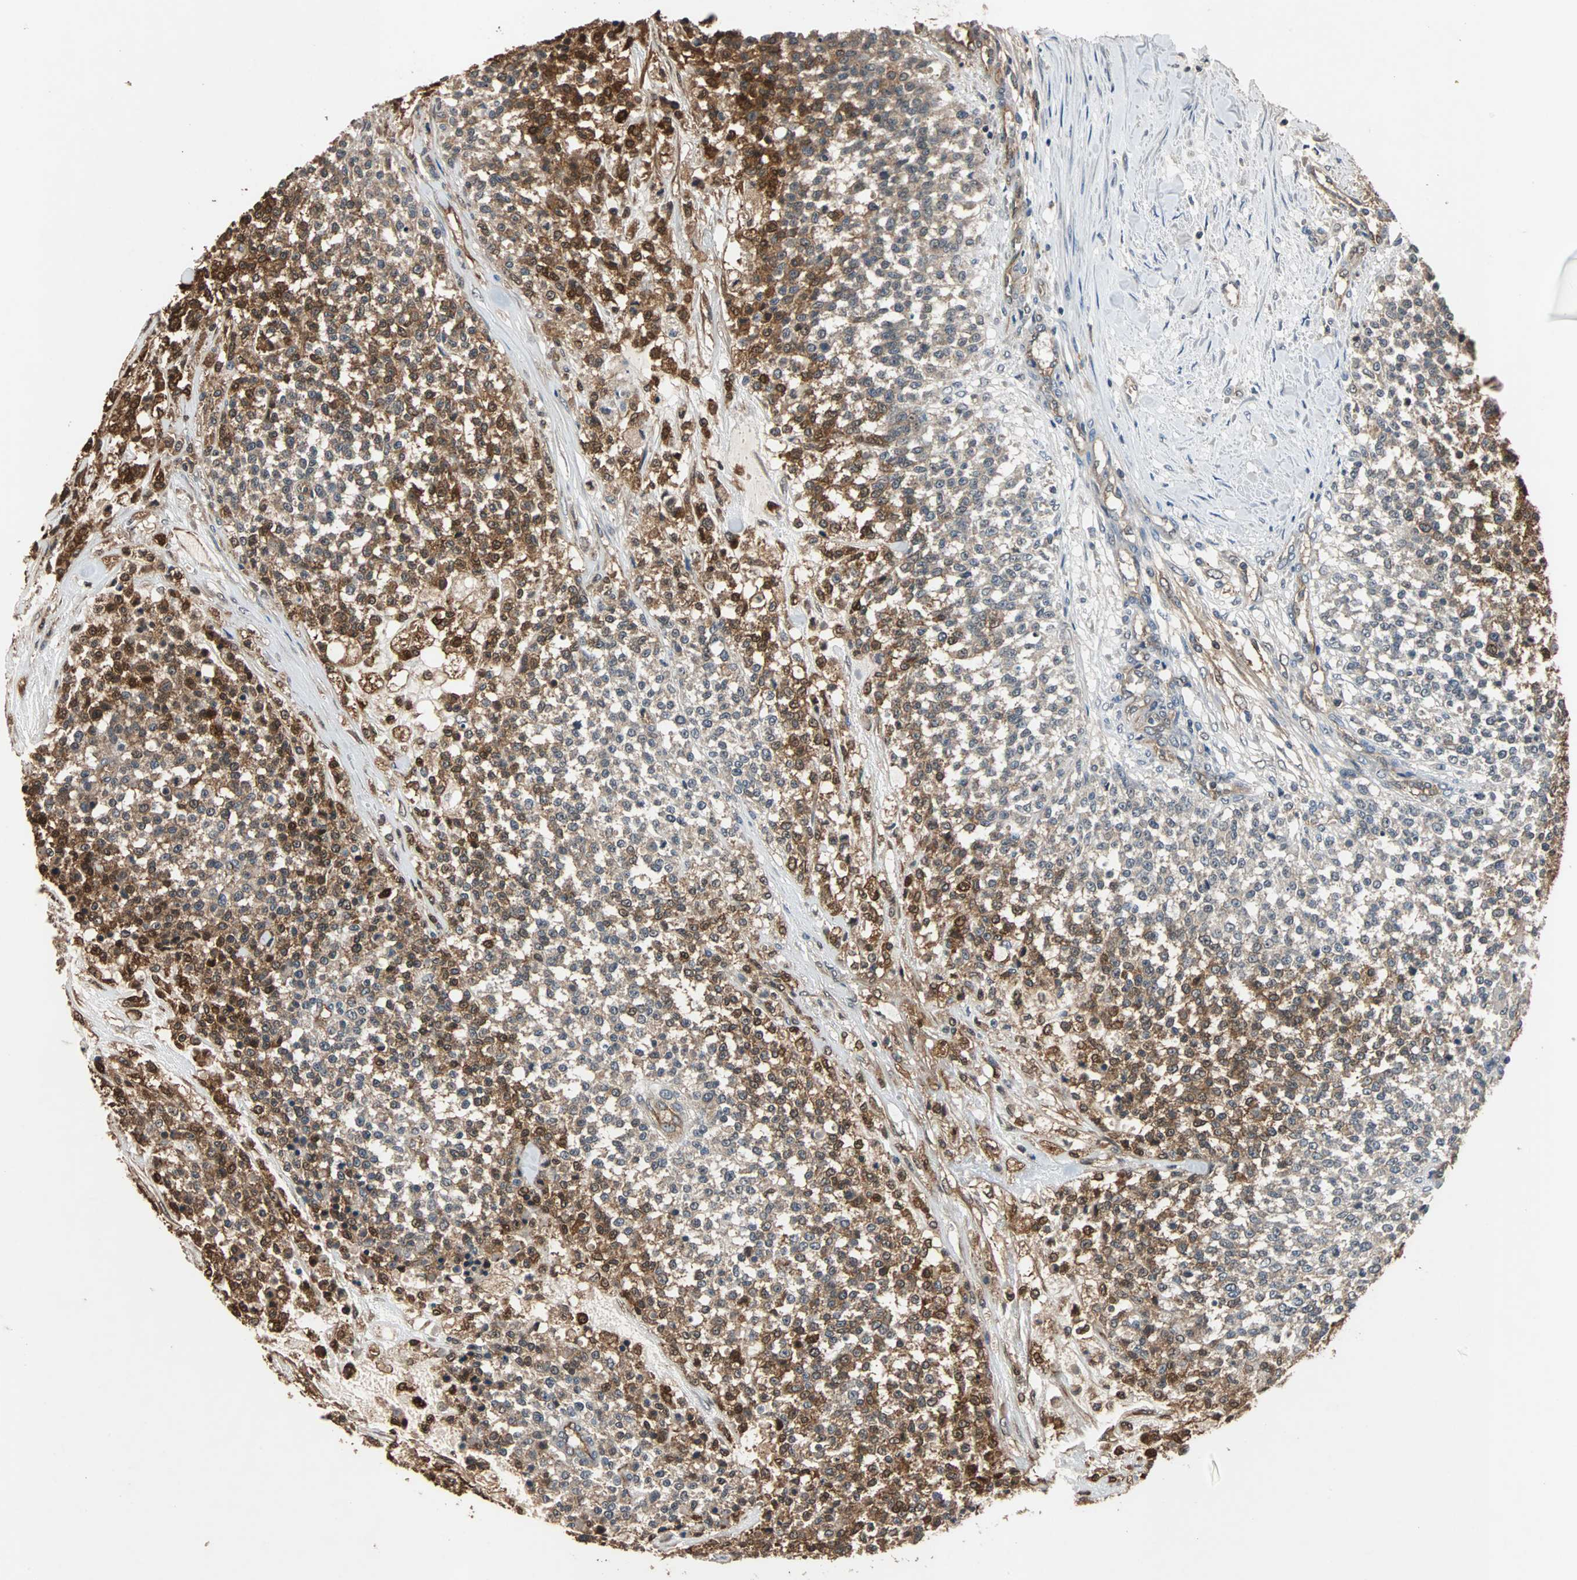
{"staining": {"intensity": "strong", "quantity": "25%-75%", "location": "cytoplasmic/membranous"}, "tissue": "testis cancer", "cell_type": "Tumor cells", "image_type": "cancer", "snomed": [{"axis": "morphology", "description": "Seminoma, NOS"}, {"axis": "topography", "description": "Testis"}], "caption": "The immunohistochemical stain shows strong cytoplasmic/membranous positivity in tumor cells of testis cancer (seminoma) tissue.", "gene": "NDRG1", "patient": {"sex": "male", "age": 59}}